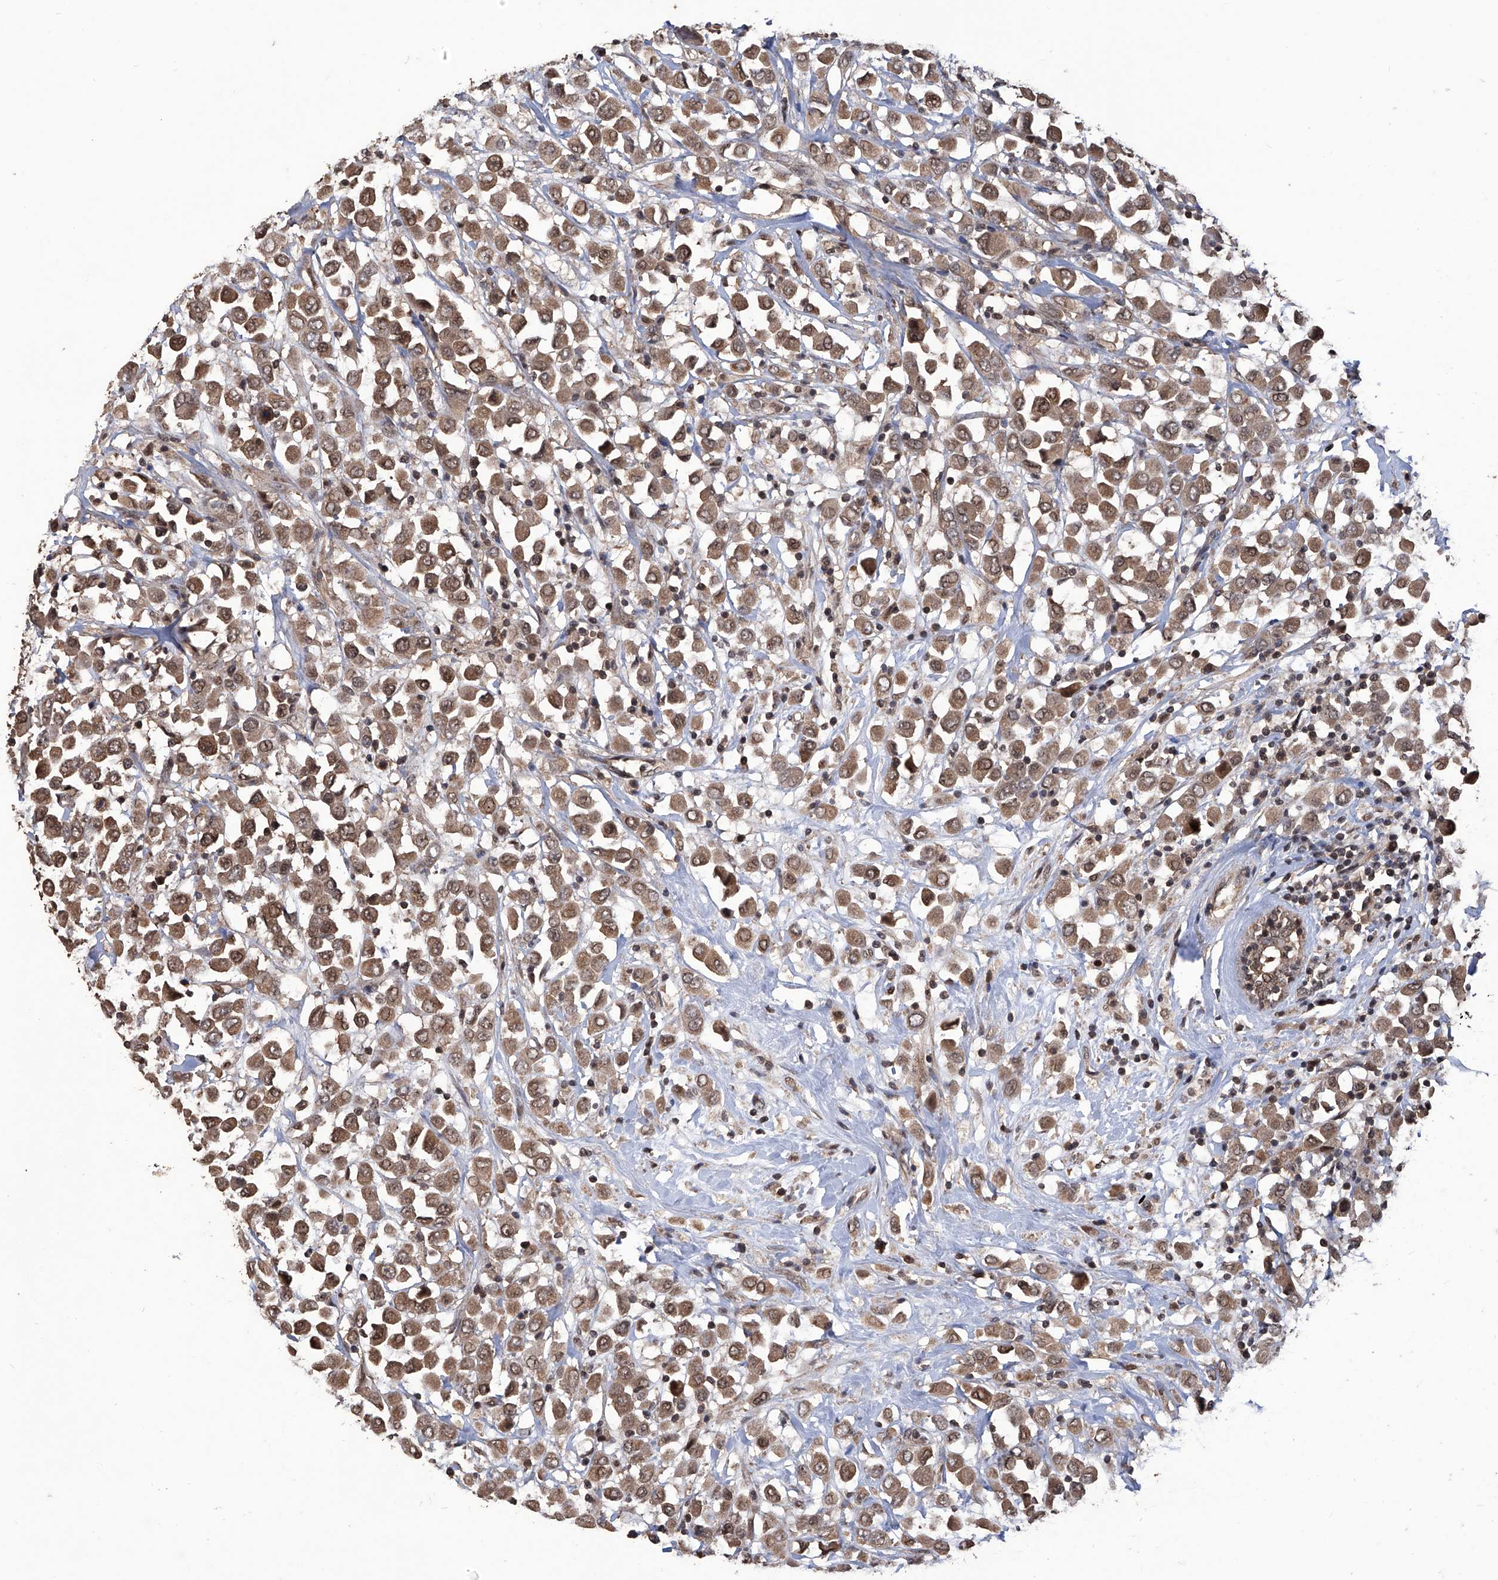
{"staining": {"intensity": "moderate", "quantity": ">75%", "location": "cytoplasmic/membranous,nuclear"}, "tissue": "breast cancer", "cell_type": "Tumor cells", "image_type": "cancer", "snomed": [{"axis": "morphology", "description": "Duct carcinoma"}, {"axis": "topography", "description": "Breast"}], "caption": "This photomicrograph reveals IHC staining of human breast intraductal carcinoma, with medium moderate cytoplasmic/membranous and nuclear staining in about >75% of tumor cells.", "gene": "LYSMD4", "patient": {"sex": "female", "age": 61}}